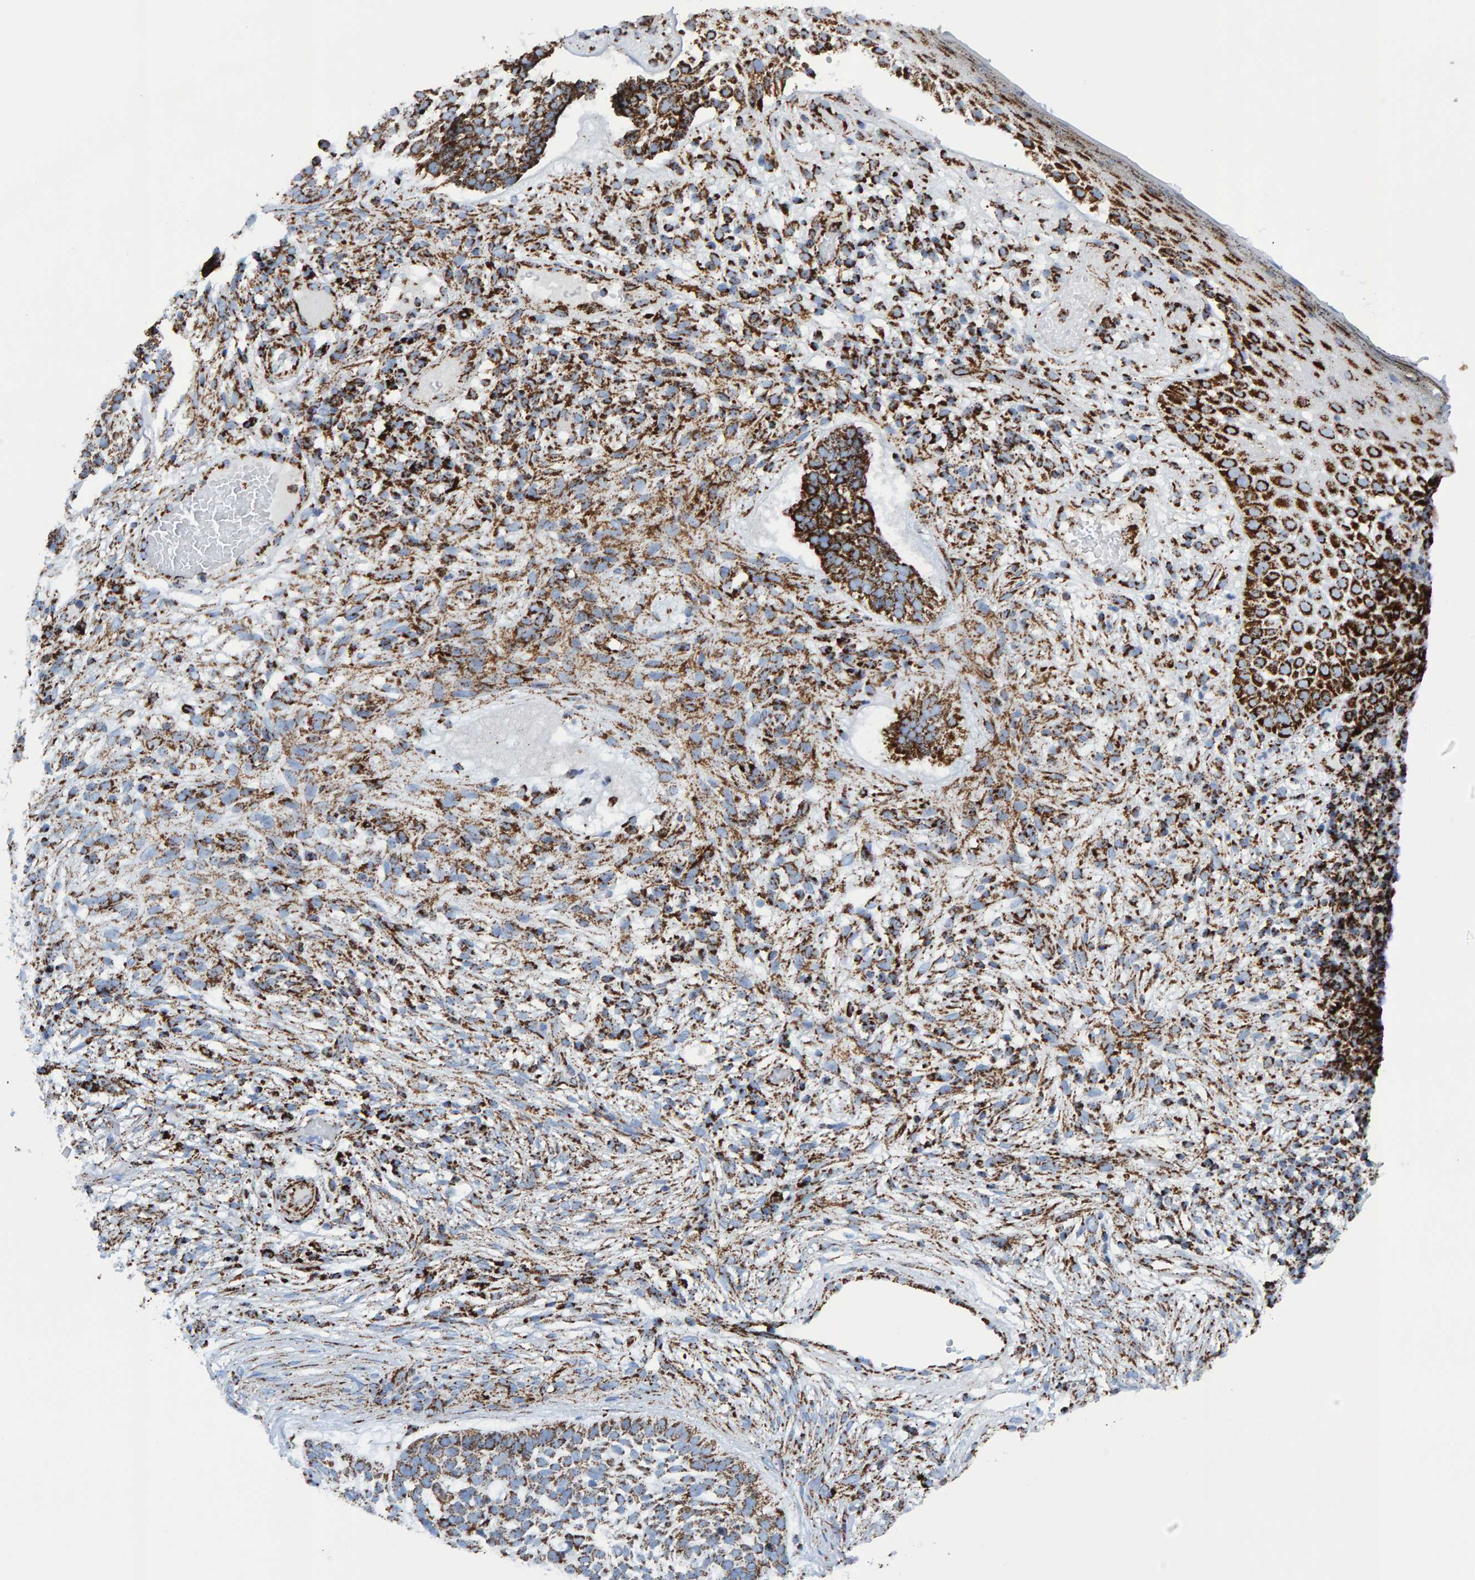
{"staining": {"intensity": "moderate", "quantity": ">75%", "location": "cytoplasmic/membranous"}, "tissue": "skin cancer", "cell_type": "Tumor cells", "image_type": "cancer", "snomed": [{"axis": "morphology", "description": "Basal cell carcinoma"}, {"axis": "topography", "description": "Skin"}], "caption": "Skin cancer (basal cell carcinoma) stained for a protein (brown) displays moderate cytoplasmic/membranous positive positivity in about >75% of tumor cells.", "gene": "ENSG00000262660", "patient": {"sex": "female", "age": 64}}